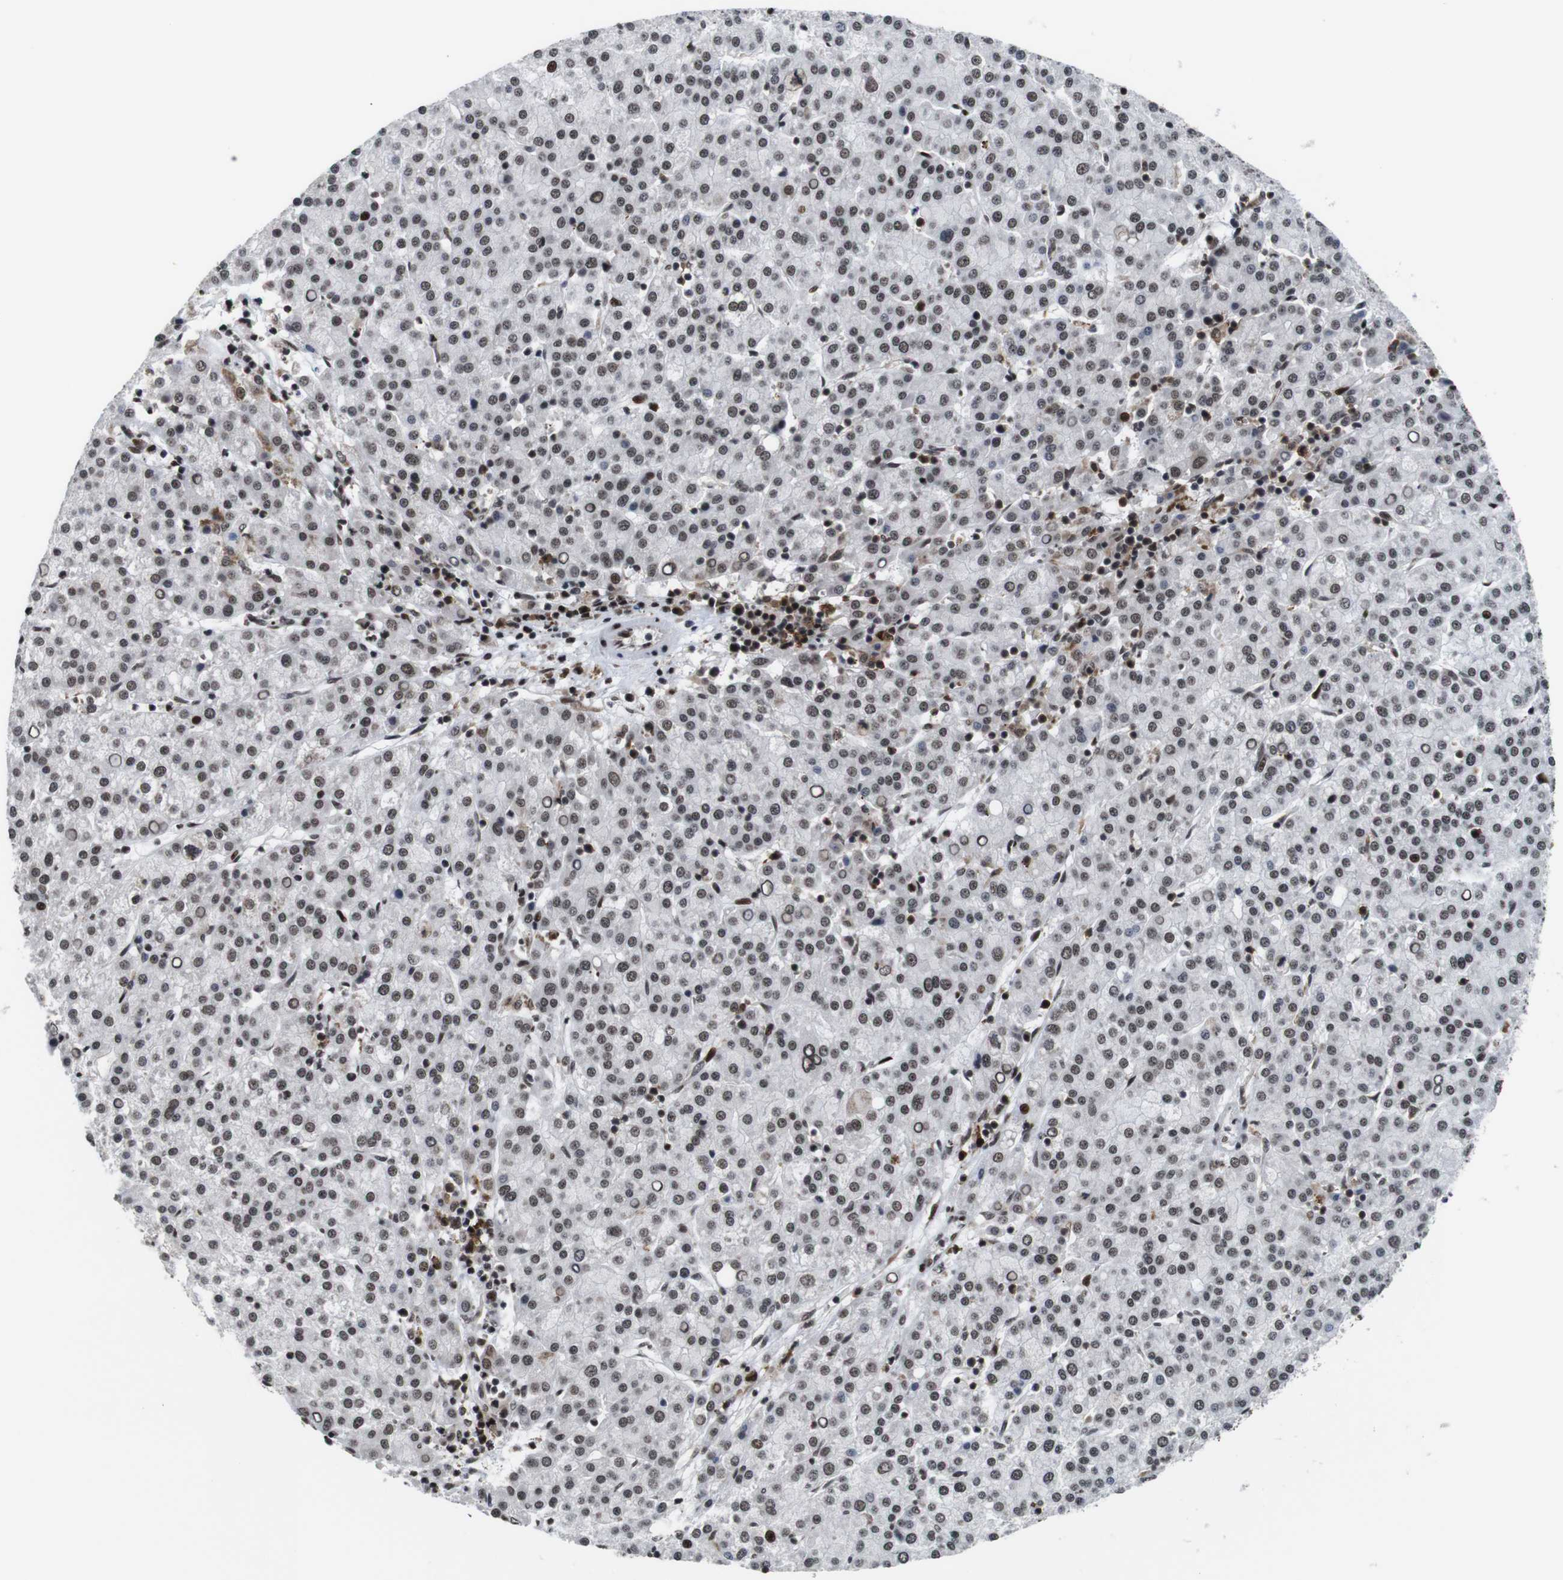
{"staining": {"intensity": "weak", "quantity": "25%-75%", "location": "nuclear"}, "tissue": "liver cancer", "cell_type": "Tumor cells", "image_type": "cancer", "snomed": [{"axis": "morphology", "description": "Carcinoma, Hepatocellular, NOS"}, {"axis": "topography", "description": "Liver"}], "caption": "Tumor cells reveal low levels of weak nuclear staining in approximately 25%-75% of cells in human liver hepatocellular carcinoma.", "gene": "EIF4G1", "patient": {"sex": "female", "age": 58}}